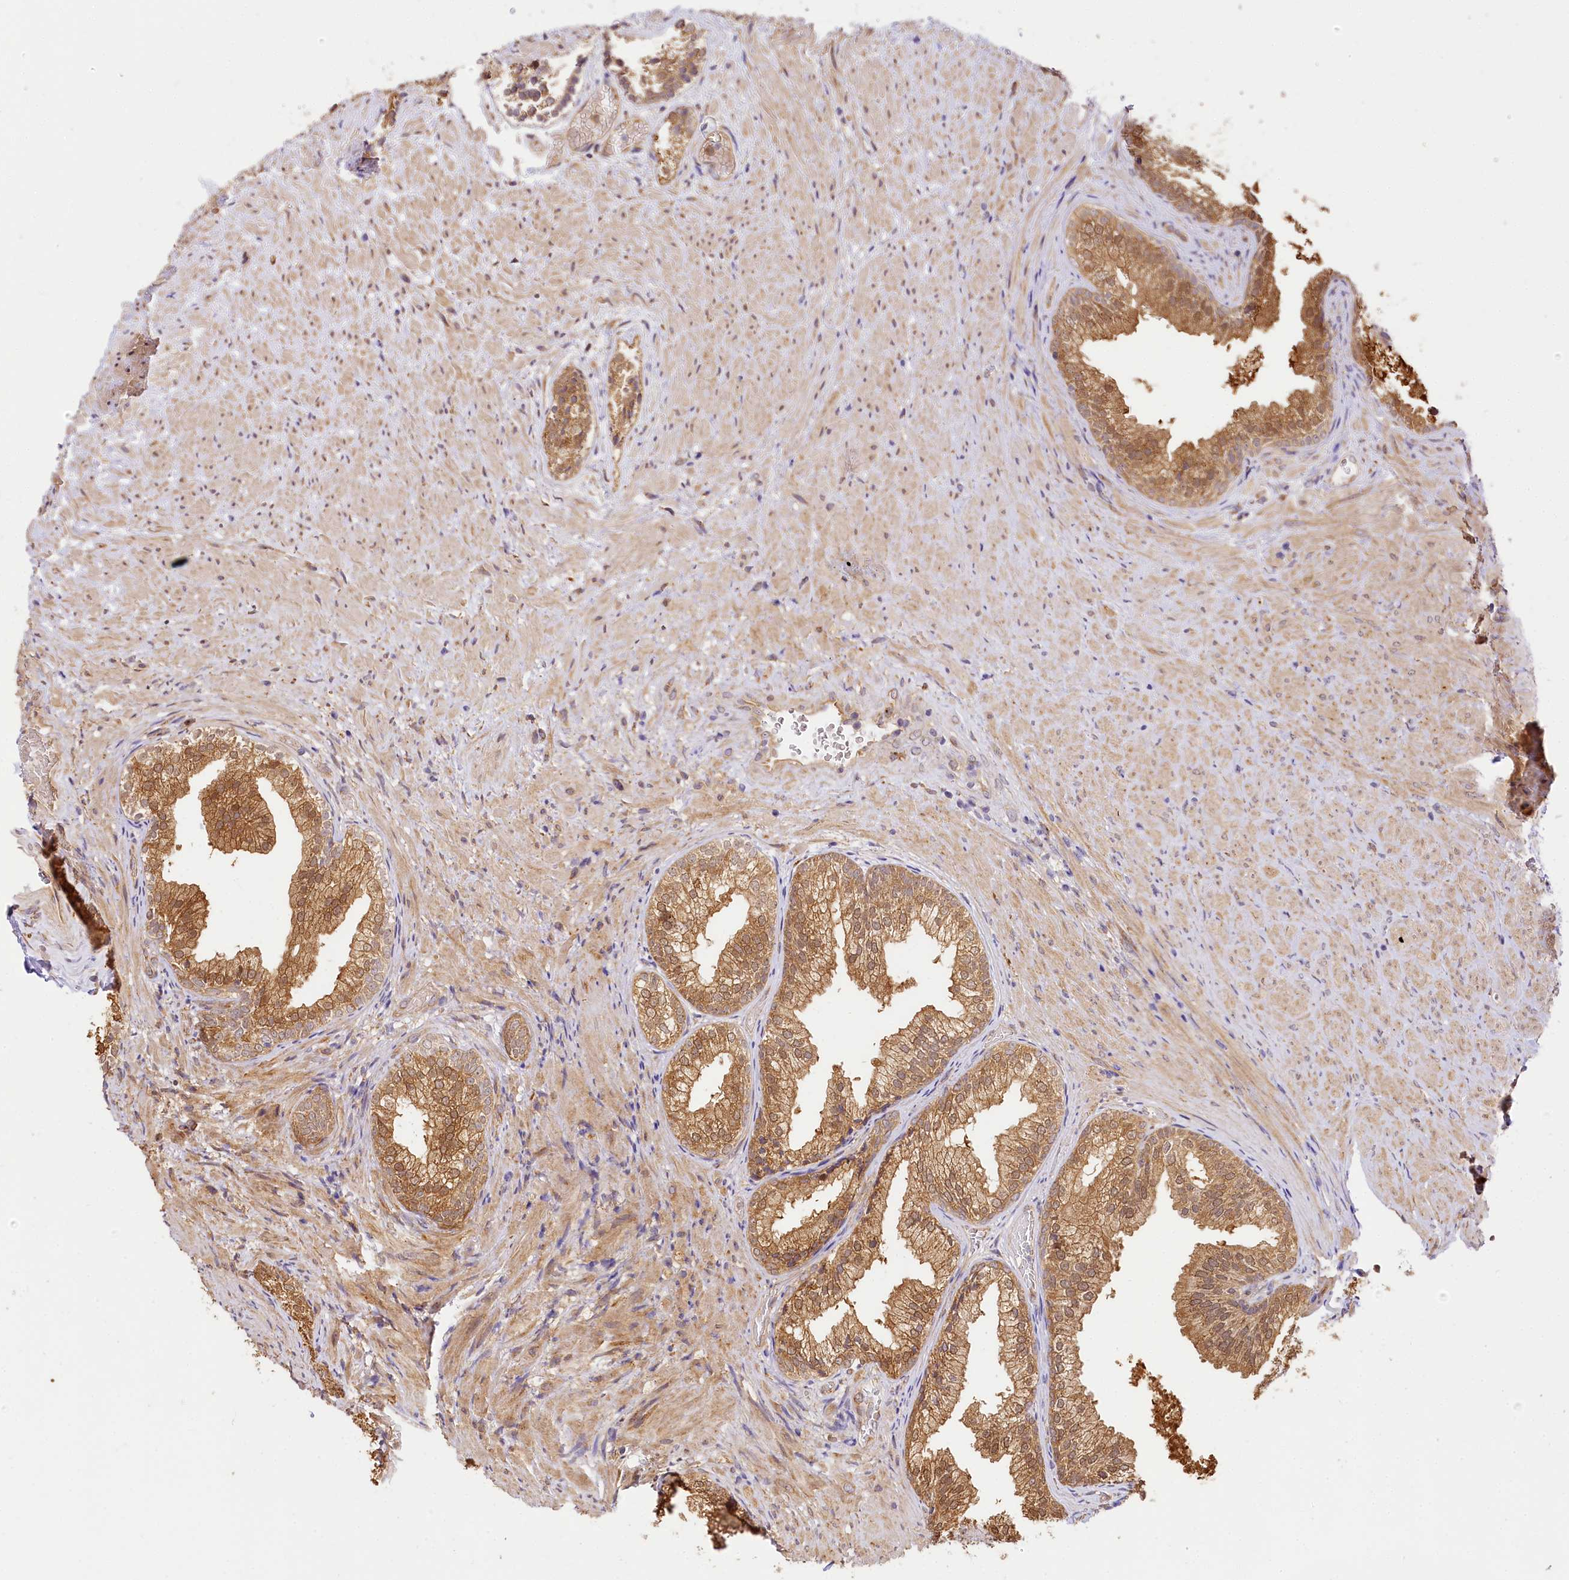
{"staining": {"intensity": "moderate", "quantity": ">75%", "location": "cytoplasmic/membranous,nuclear"}, "tissue": "prostate", "cell_type": "Glandular cells", "image_type": "normal", "snomed": [{"axis": "morphology", "description": "Normal tissue, NOS"}, {"axis": "topography", "description": "Prostate"}], "caption": "Moderate cytoplasmic/membranous,nuclear staining for a protein is present in approximately >75% of glandular cells of unremarkable prostate using immunohistochemistry.", "gene": "PPIP5K2", "patient": {"sex": "male", "age": 76}}